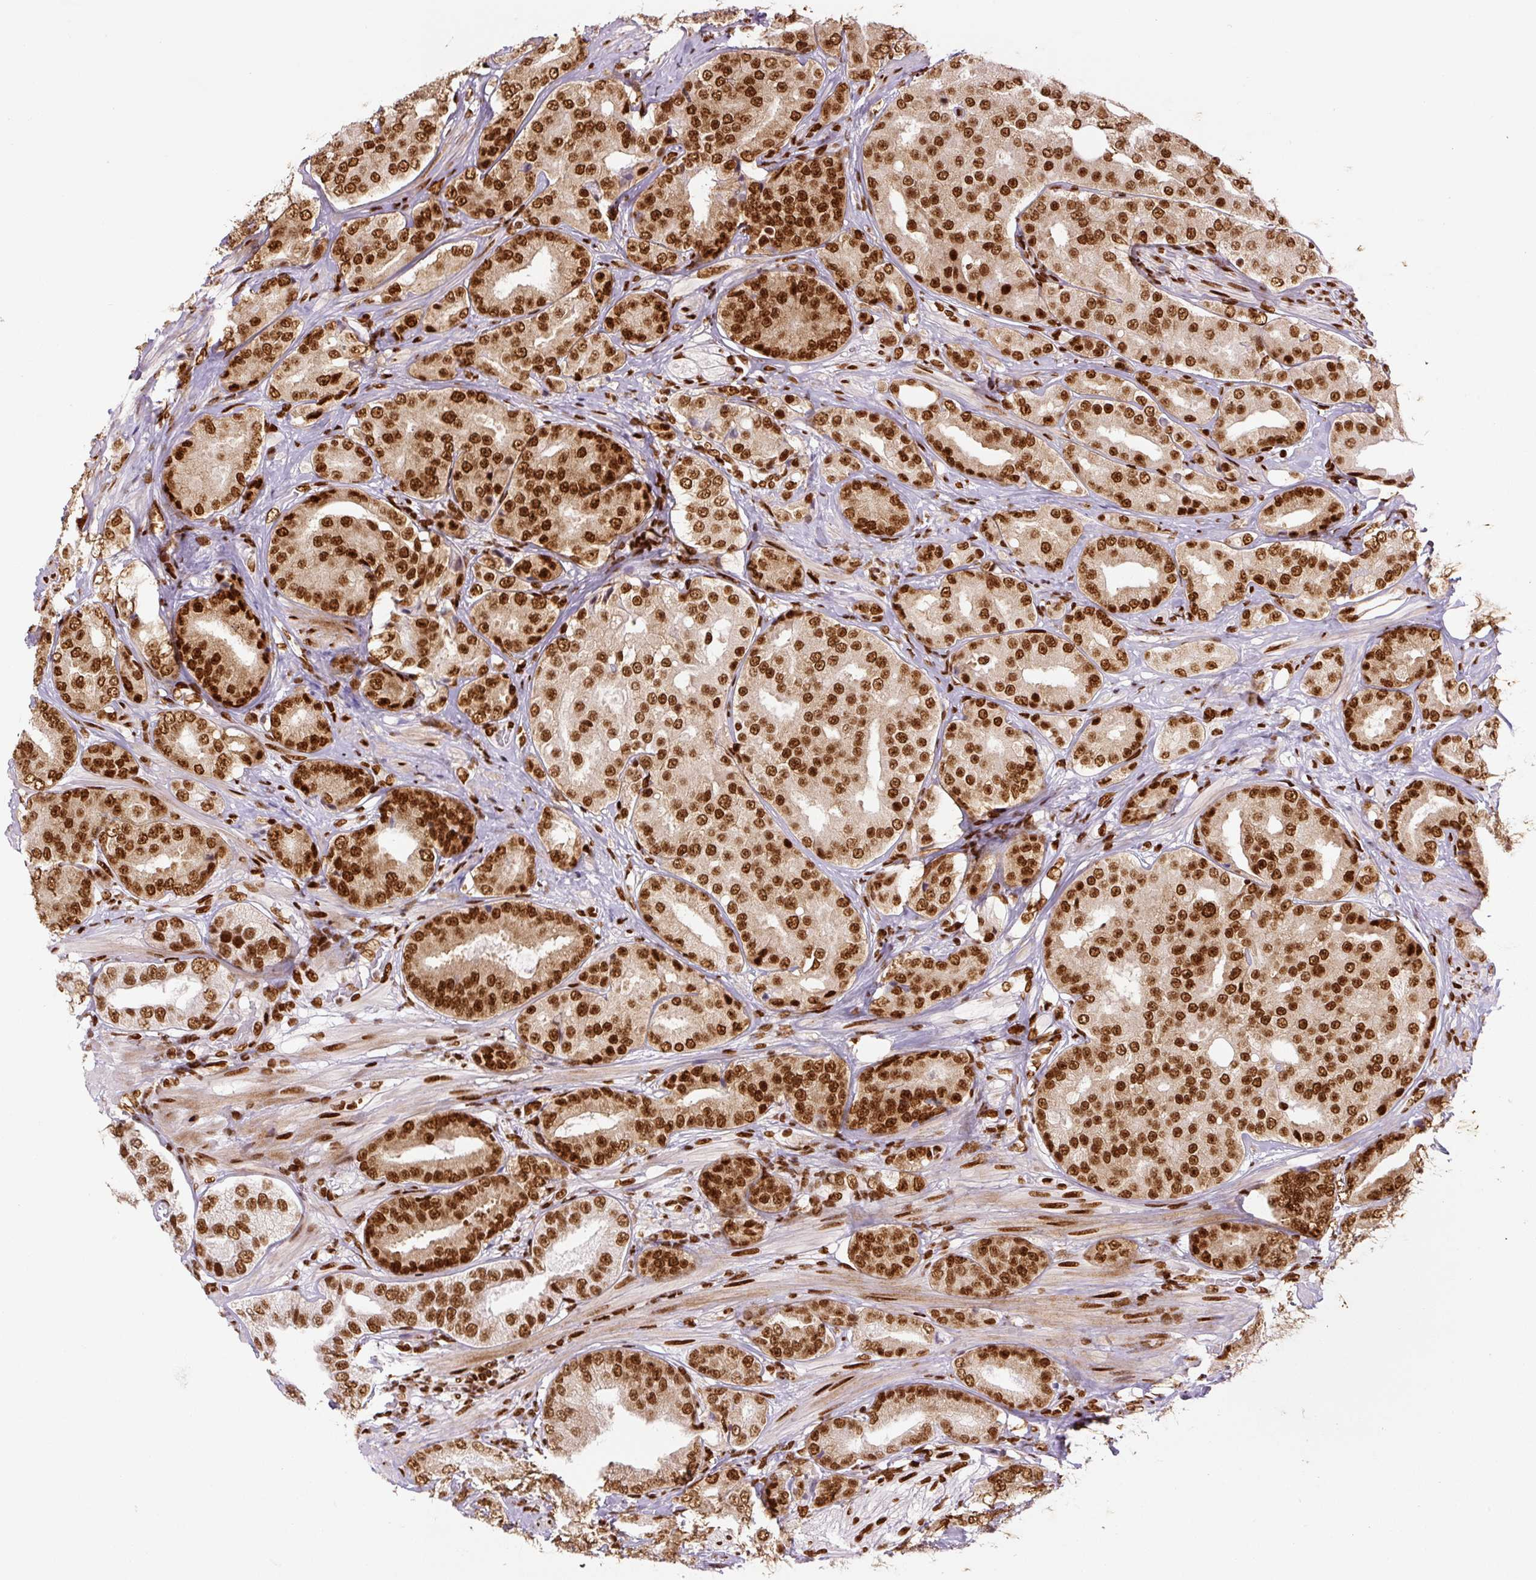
{"staining": {"intensity": "strong", "quantity": ">75%", "location": "nuclear"}, "tissue": "prostate cancer", "cell_type": "Tumor cells", "image_type": "cancer", "snomed": [{"axis": "morphology", "description": "Adenocarcinoma, High grade"}, {"axis": "topography", "description": "Prostate"}], "caption": "Adenocarcinoma (high-grade) (prostate) stained with a brown dye displays strong nuclear positive staining in approximately >75% of tumor cells.", "gene": "FUS", "patient": {"sex": "male", "age": 63}}